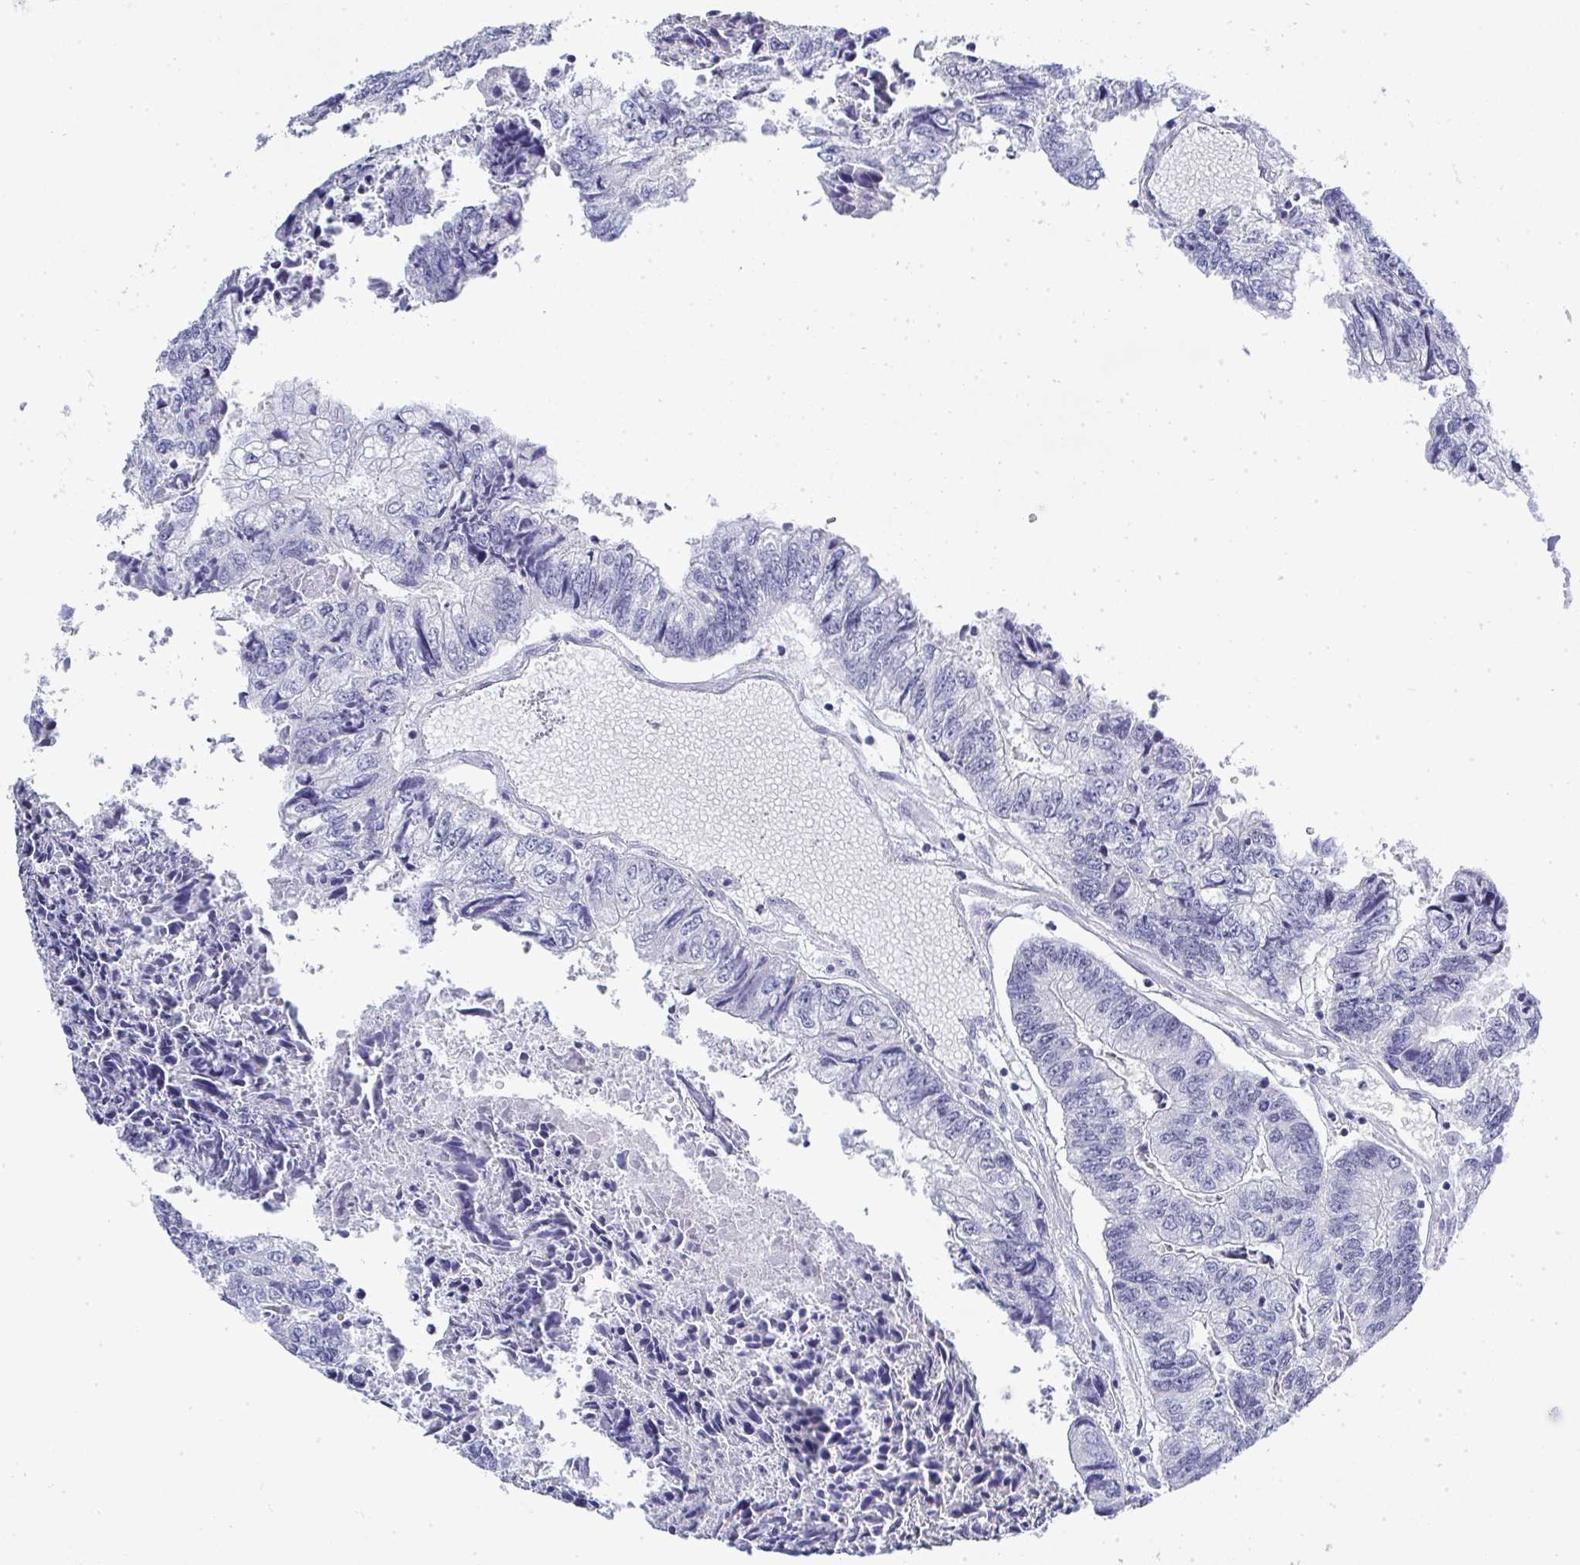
{"staining": {"intensity": "negative", "quantity": "none", "location": "none"}, "tissue": "colorectal cancer", "cell_type": "Tumor cells", "image_type": "cancer", "snomed": [{"axis": "morphology", "description": "Adenocarcinoma, NOS"}, {"axis": "topography", "description": "Colon"}], "caption": "The immunohistochemistry micrograph has no significant expression in tumor cells of adenocarcinoma (colorectal) tissue. The staining is performed using DAB brown chromogen with nuclei counter-stained in using hematoxylin.", "gene": "TMEM82", "patient": {"sex": "male", "age": 86}}